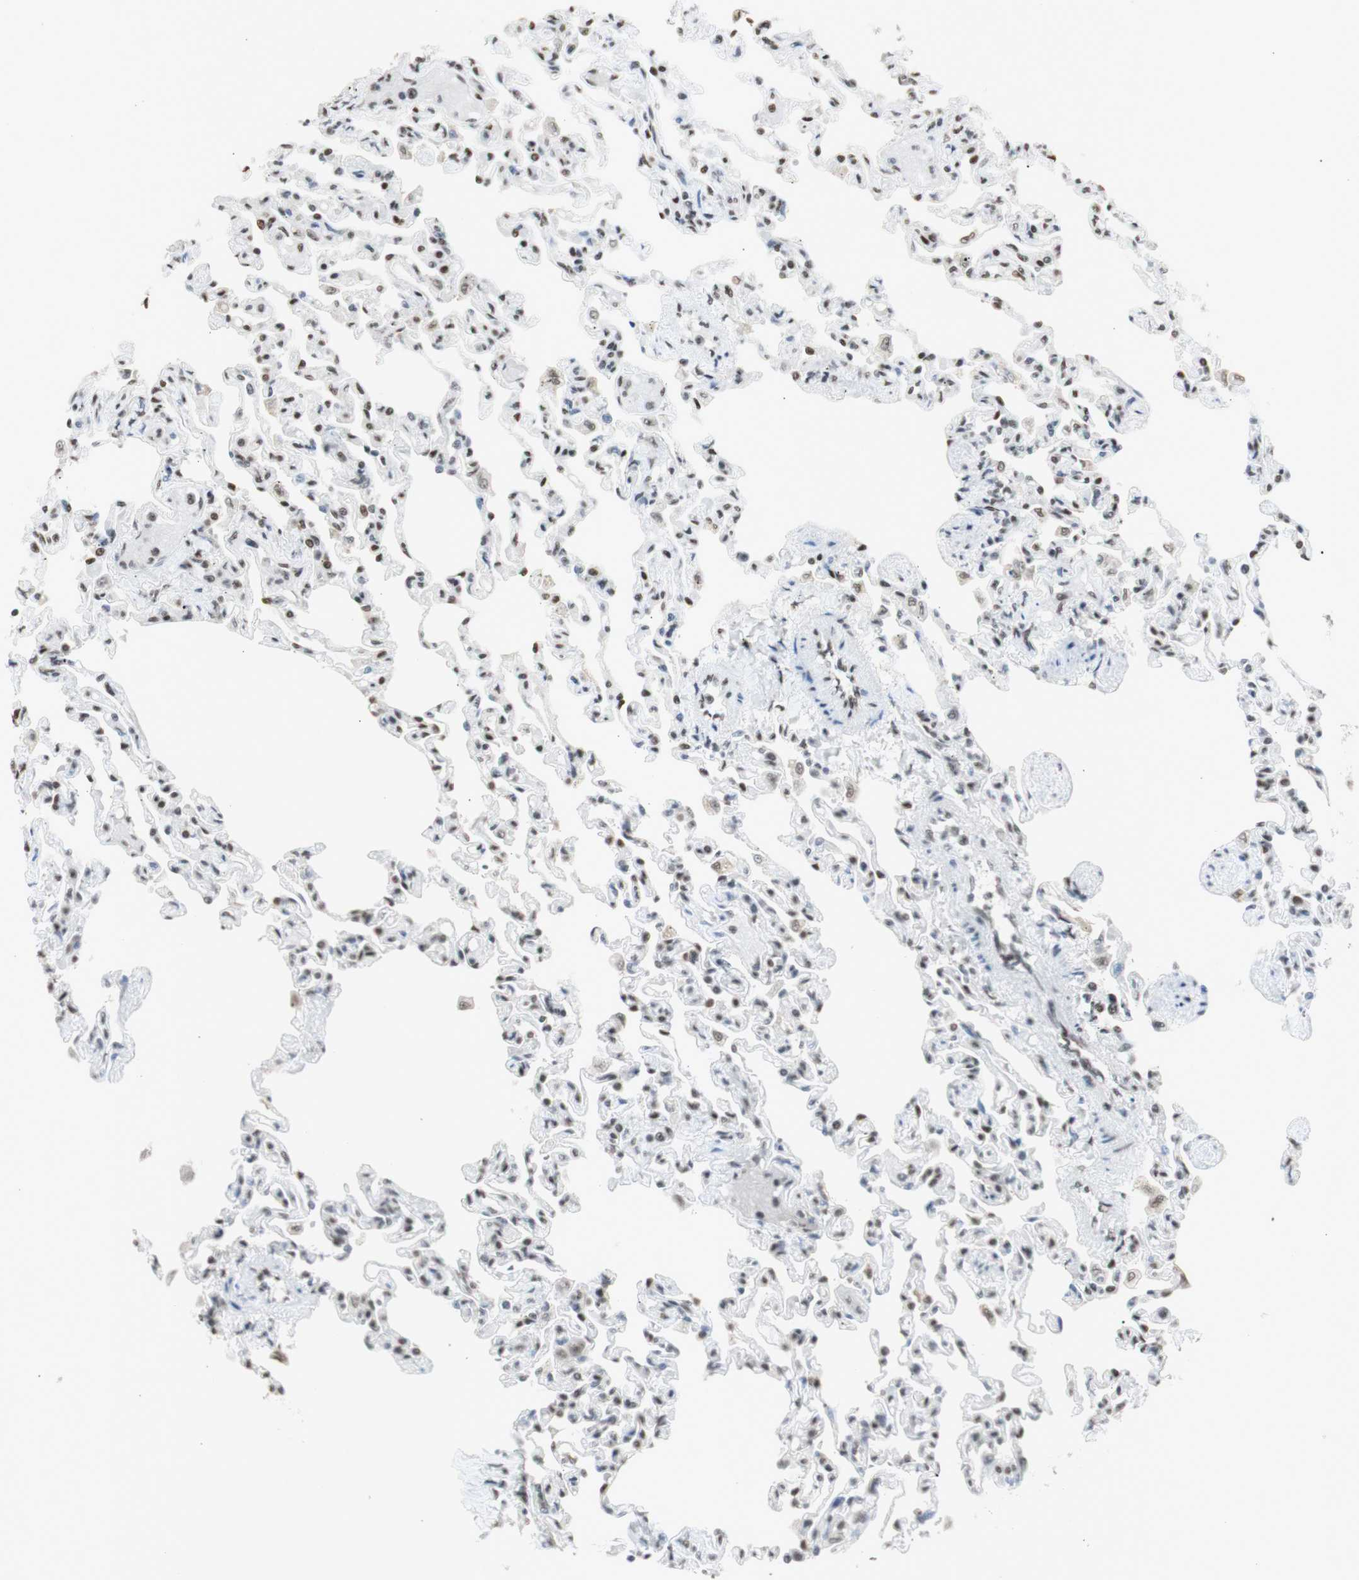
{"staining": {"intensity": "strong", "quantity": "25%-75%", "location": "nuclear"}, "tissue": "lung", "cell_type": "Alveolar cells", "image_type": "normal", "snomed": [{"axis": "morphology", "description": "Normal tissue, NOS"}, {"axis": "topography", "description": "Lung"}], "caption": "The image exhibits immunohistochemical staining of normal lung. There is strong nuclear staining is present in about 25%-75% of alveolar cells.", "gene": "SNRPB", "patient": {"sex": "male", "age": 21}}